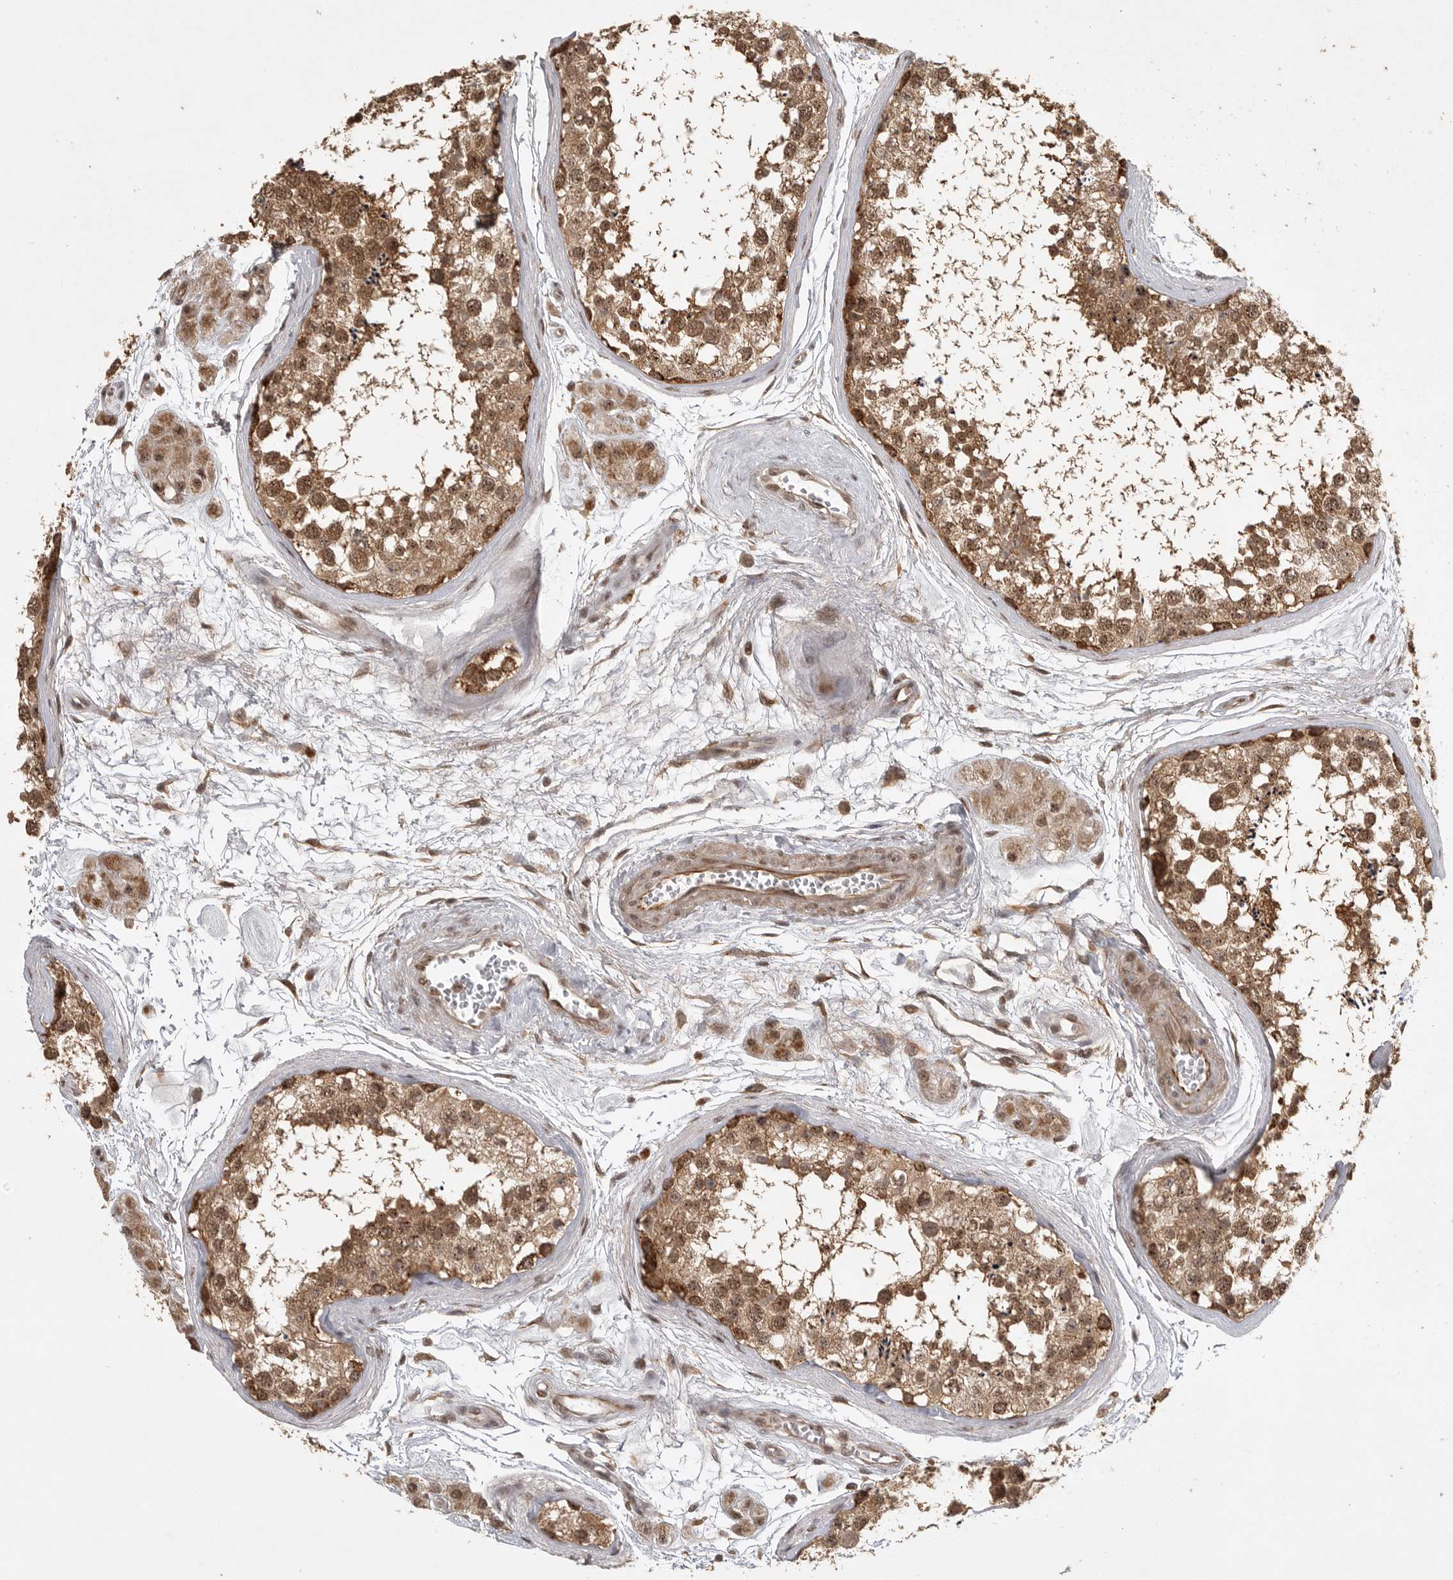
{"staining": {"intensity": "strong", "quantity": ">75%", "location": "cytoplasmic/membranous,nuclear"}, "tissue": "testis", "cell_type": "Cells in seminiferous ducts", "image_type": "normal", "snomed": [{"axis": "morphology", "description": "Normal tissue, NOS"}, {"axis": "topography", "description": "Testis"}], "caption": "Protein staining of normal testis displays strong cytoplasmic/membranous,nuclear staining in approximately >75% of cells in seminiferous ducts.", "gene": "POMP", "patient": {"sex": "male", "age": 56}}